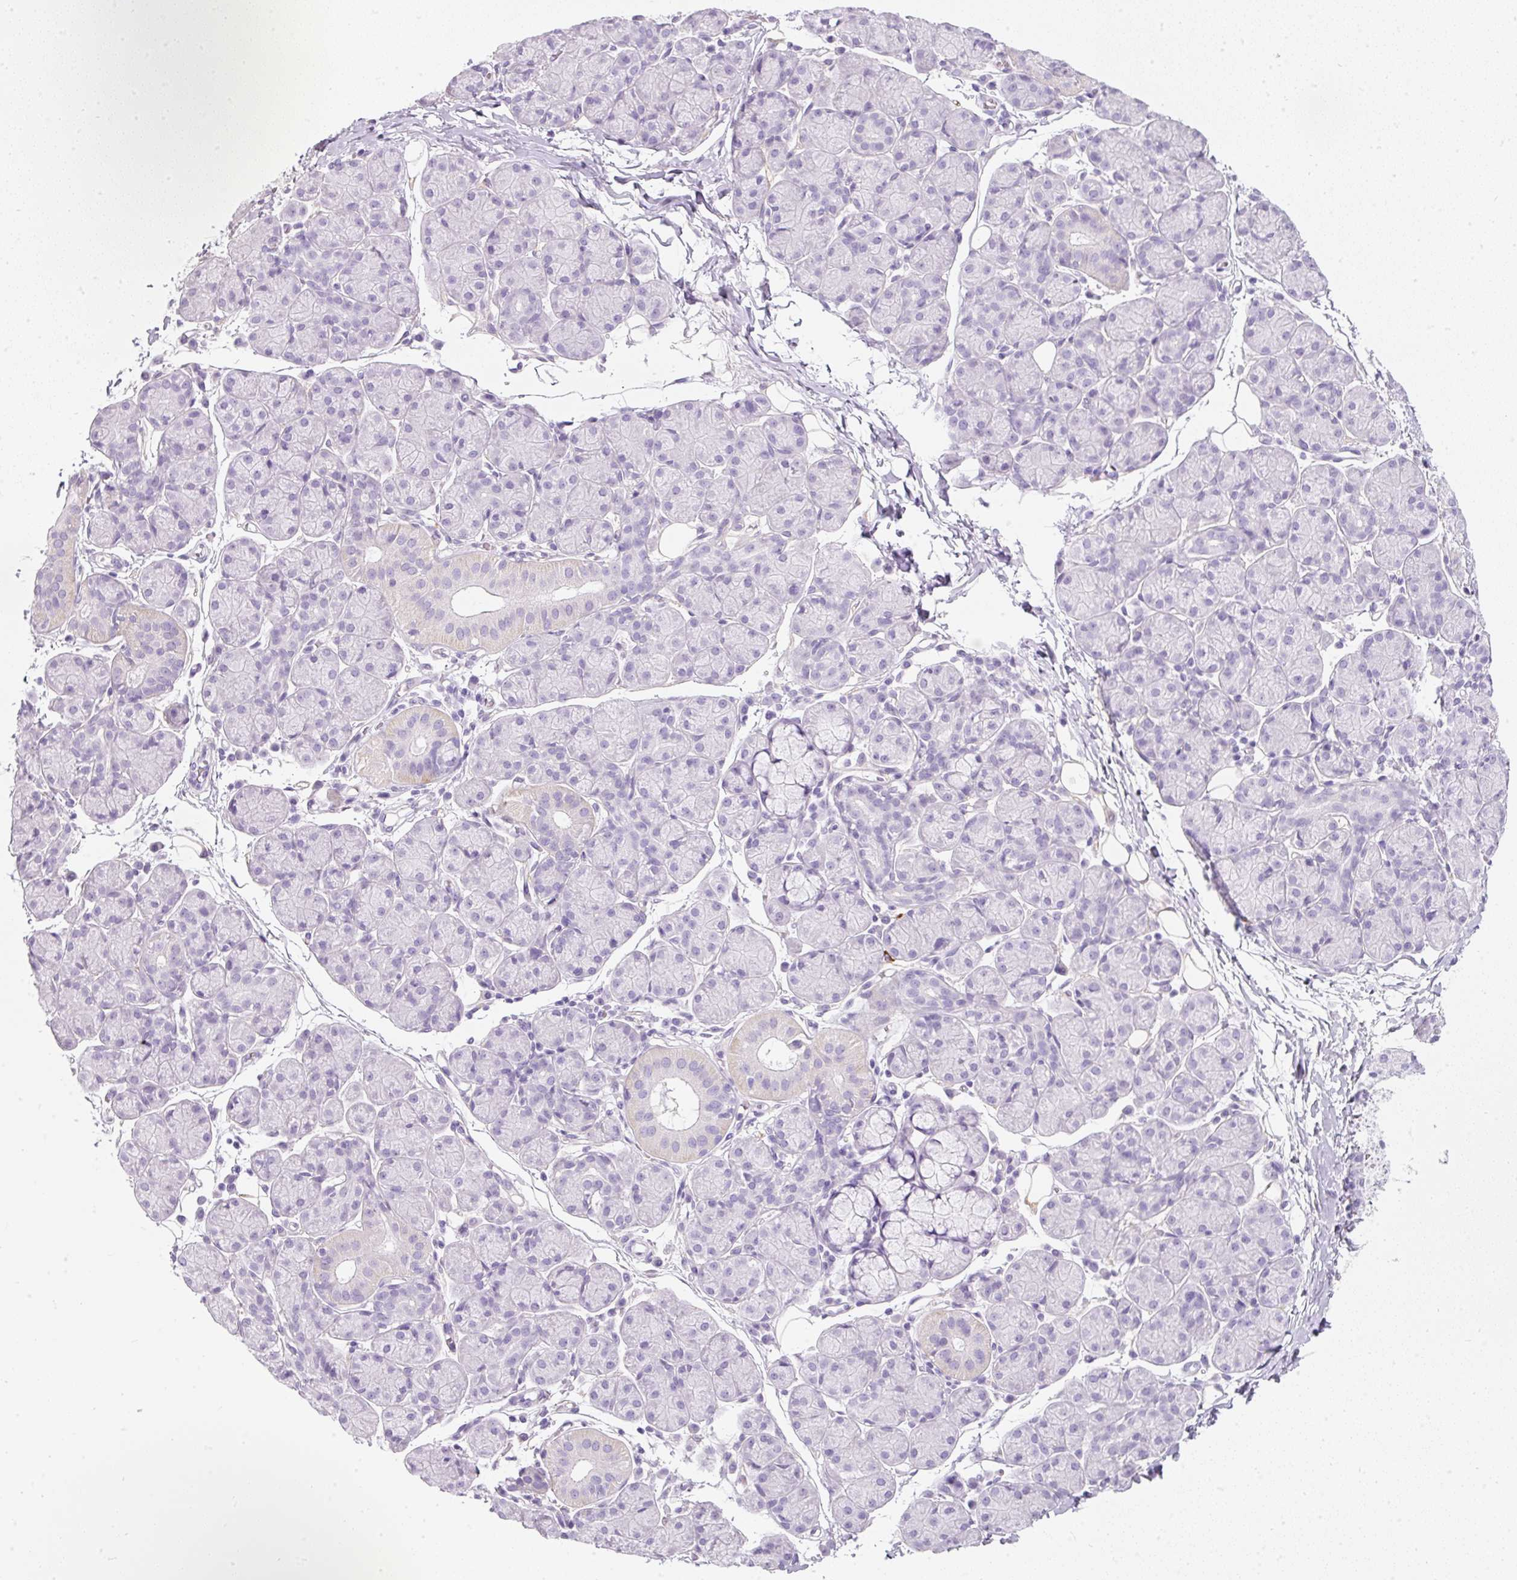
{"staining": {"intensity": "negative", "quantity": "none", "location": "none"}, "tissue": "salivary gland", "cell_type": "Glandular cells", "image_type": "normal", "snomed": [{"axis": "morphology", "description": "Normal tissue, NOS"}, {"axis": "morphology", "description": "Inflammation, NOS"}, {"axis": "topography", "description": "Lymph node"}, {"axis": "topography", "description": "Salivary gland"}], "caption": "DAB (3,3'-diaminobenzidine) immunohistochemical staining of benign salivary gland demonstrates no significant positivity in glandular cells. (DAB (3,3'-diaminobenzidine) immunohistochemistry (IHC) with hematoxylin counter stain).", "gene": "DNM1", "patient": {"sex": "male", "age": 3}}